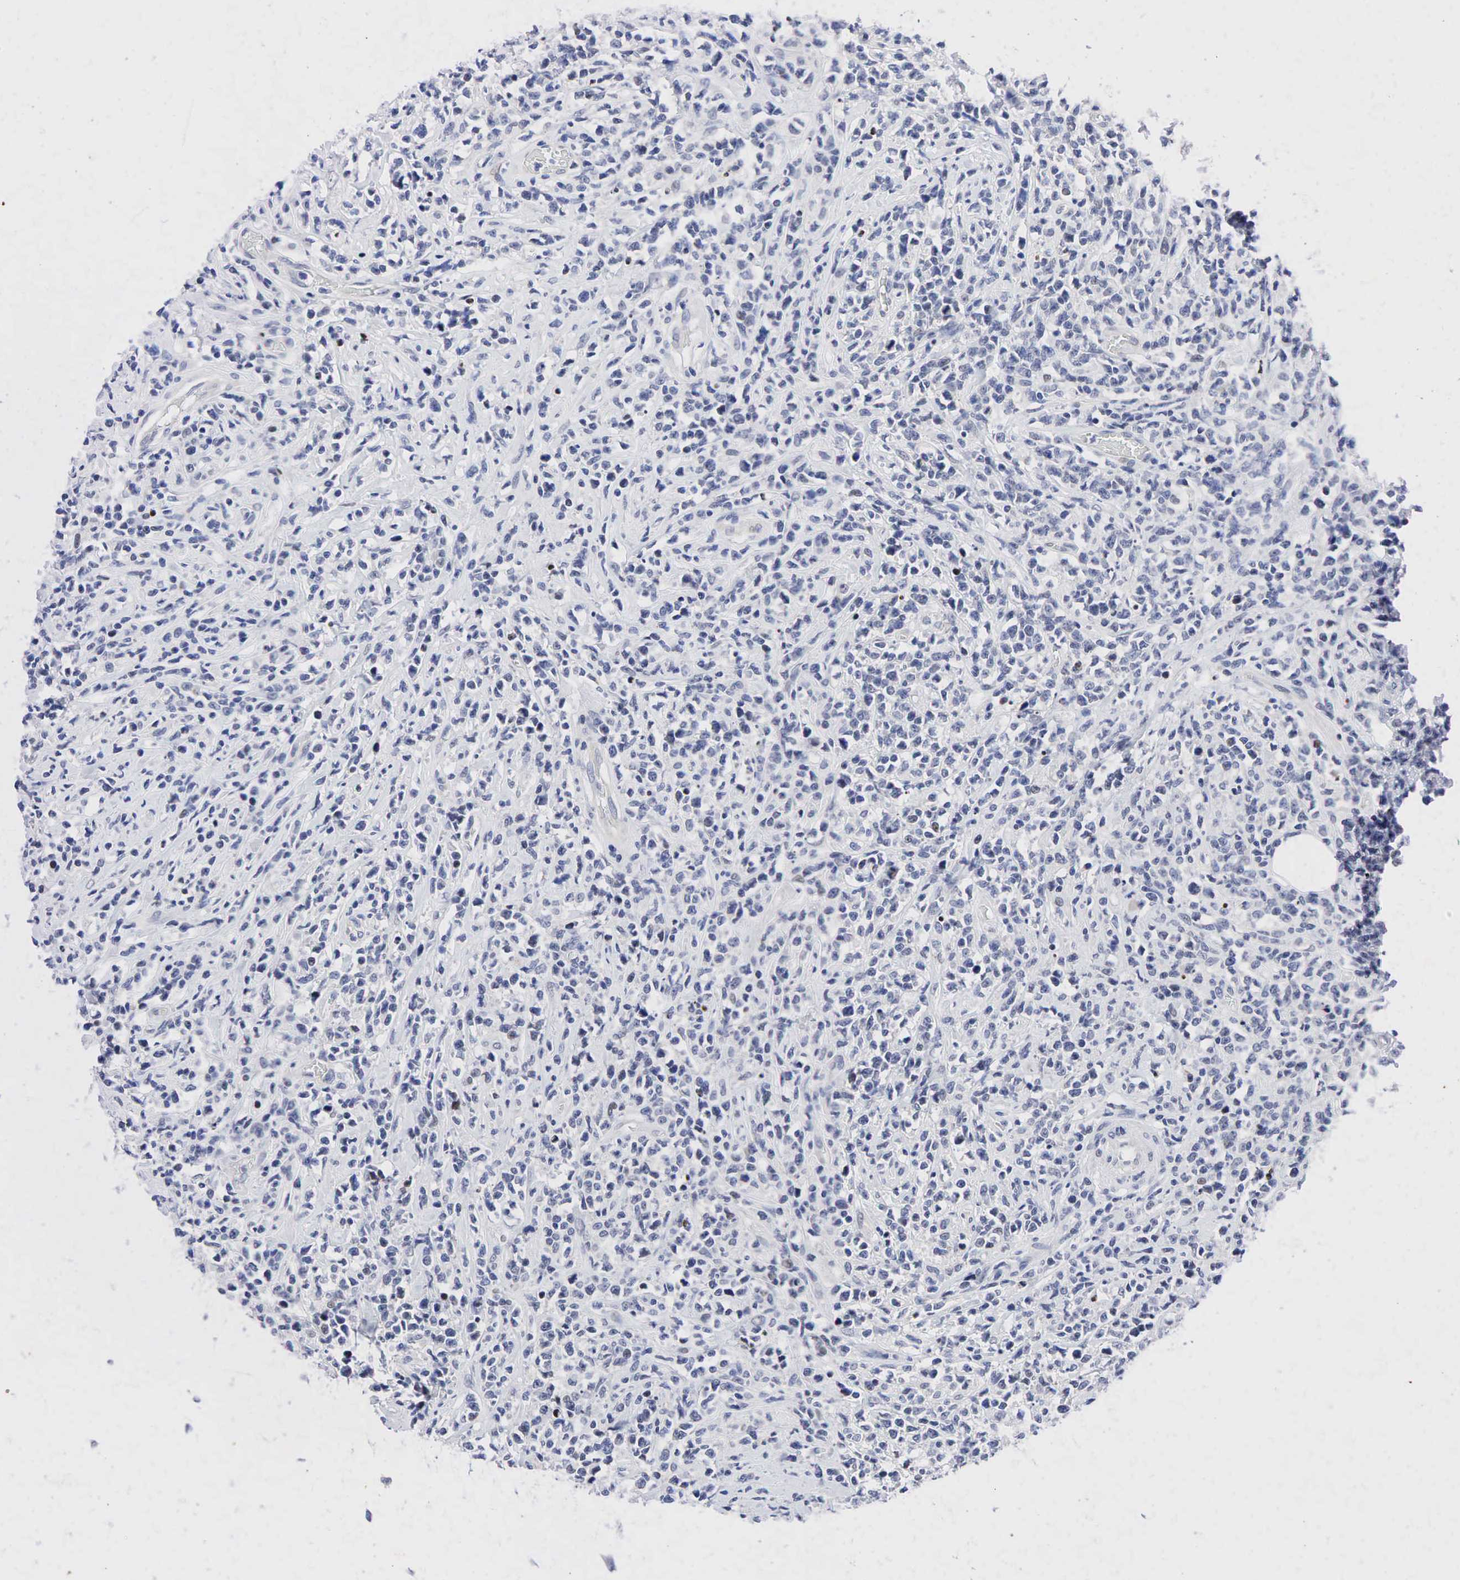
{"staining": {"intensity": "negative", "quantity": "none", "location": "none"}, "tissue": "lymphoma", "cell_type": "Tumor cells", "image_type": "cancer", "snomed": [{"axis": "morphology", "description": "Malignant lymphoma, non-Hodgkin's type, High grade"}, {"axis": "topography", "description": "Colon"}], "caption": "Immunohistochemical staining of lymphoma reveals no significant positivity in tumor cells.", "gene": "PGR", "patient": {"sex": "male", "age": 82}}